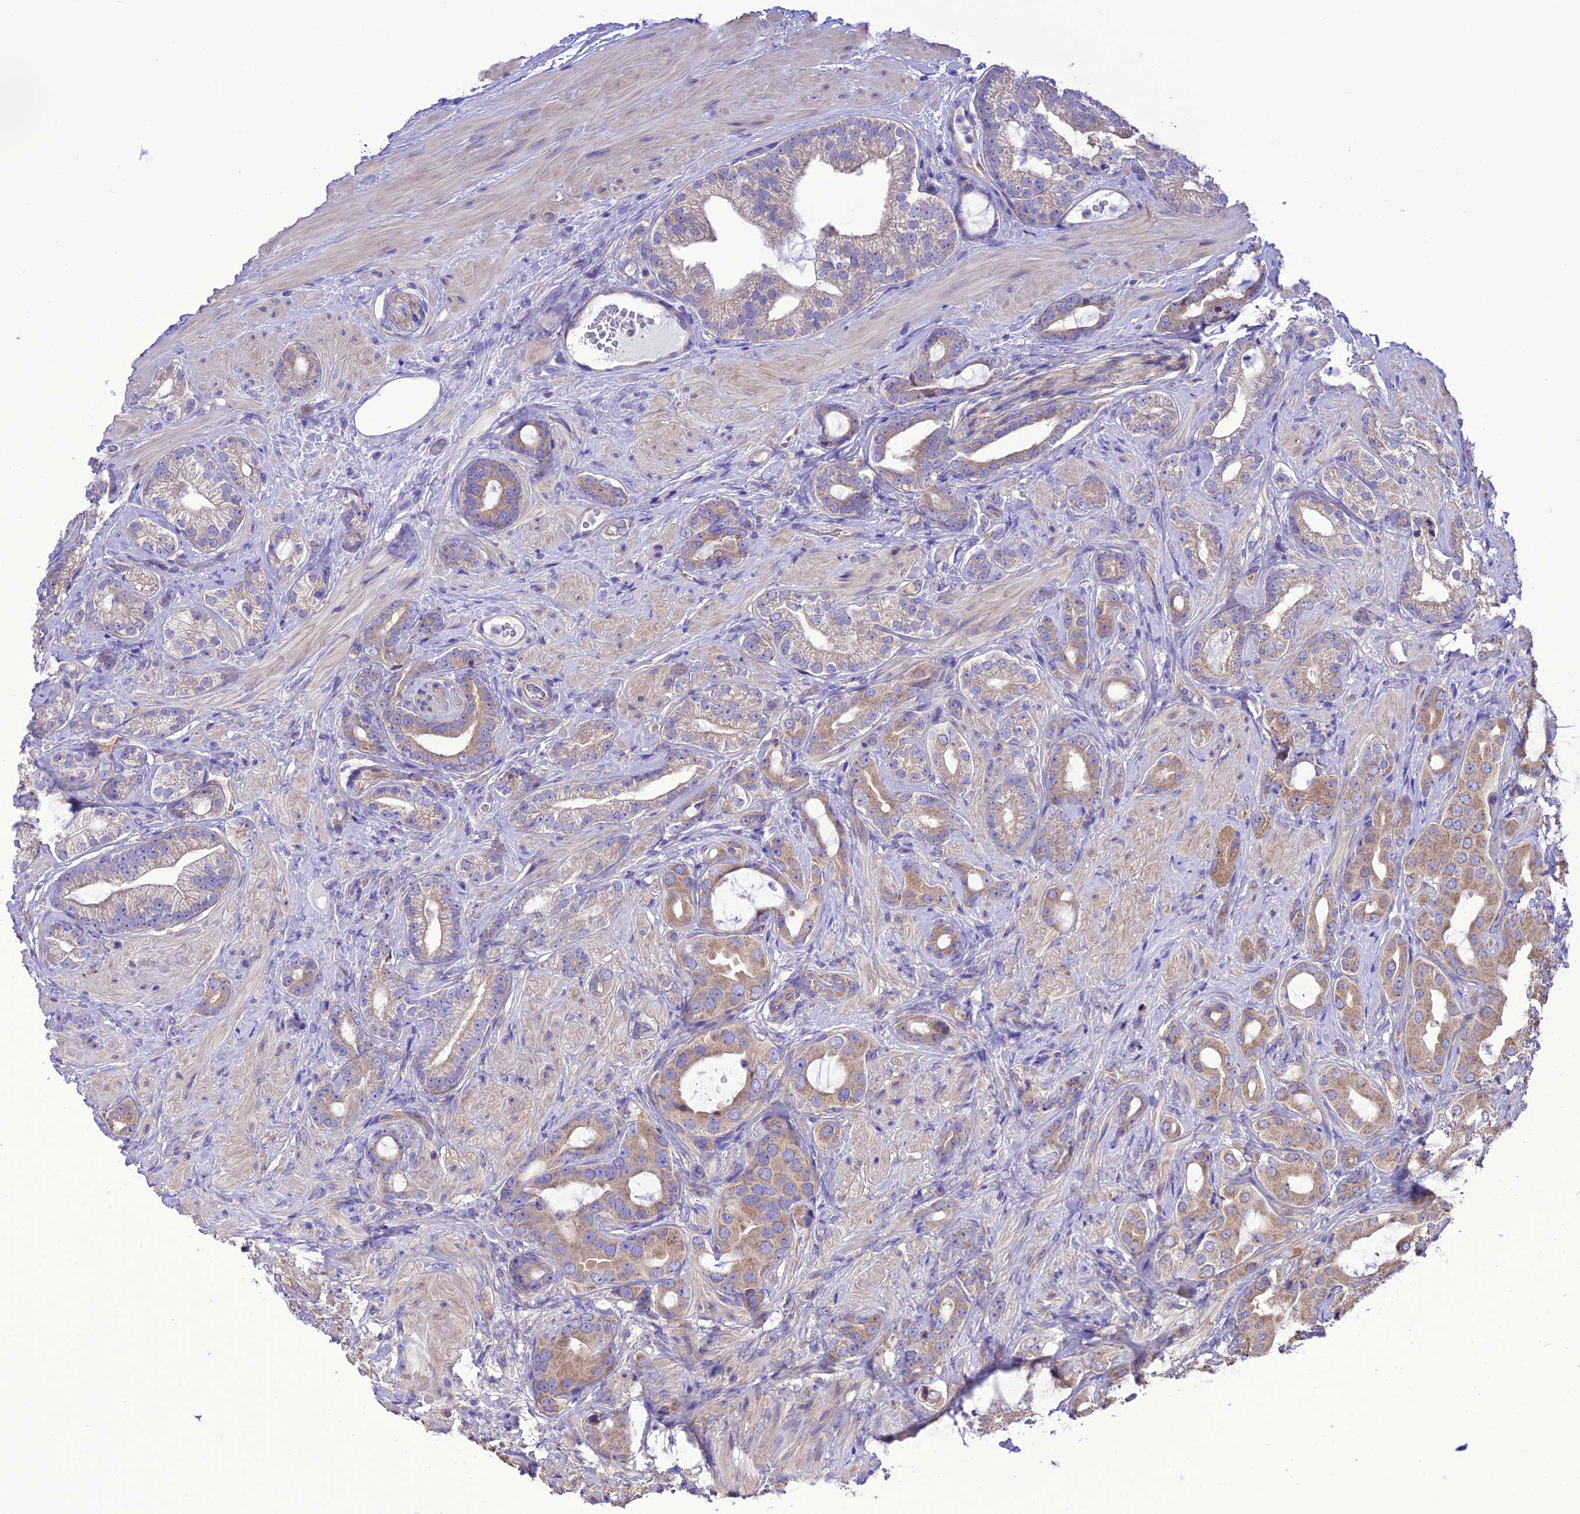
{"staining": {"intensity": "moderate", "quantity": ">75%", "location": "cytoplasmic/membranous"}, "tissue": "prostate cancer", "cell_type": "Tumor cells", "image_type": "cancer", "snomed": [{"axis": "morphology", "description": "Adenocarcinoma, Low grade"}, {"axis": "topography", "description": "Prostate"}], "caption": "Prostate adenocarcinoma (low-grade) stained for a protein (brown) displays moderate cytoplasmic/membranous positive positivity in about >75% of tumor cells.", "gene": "MAP3K12", "patient": {"sex": "male", "age": 57}}